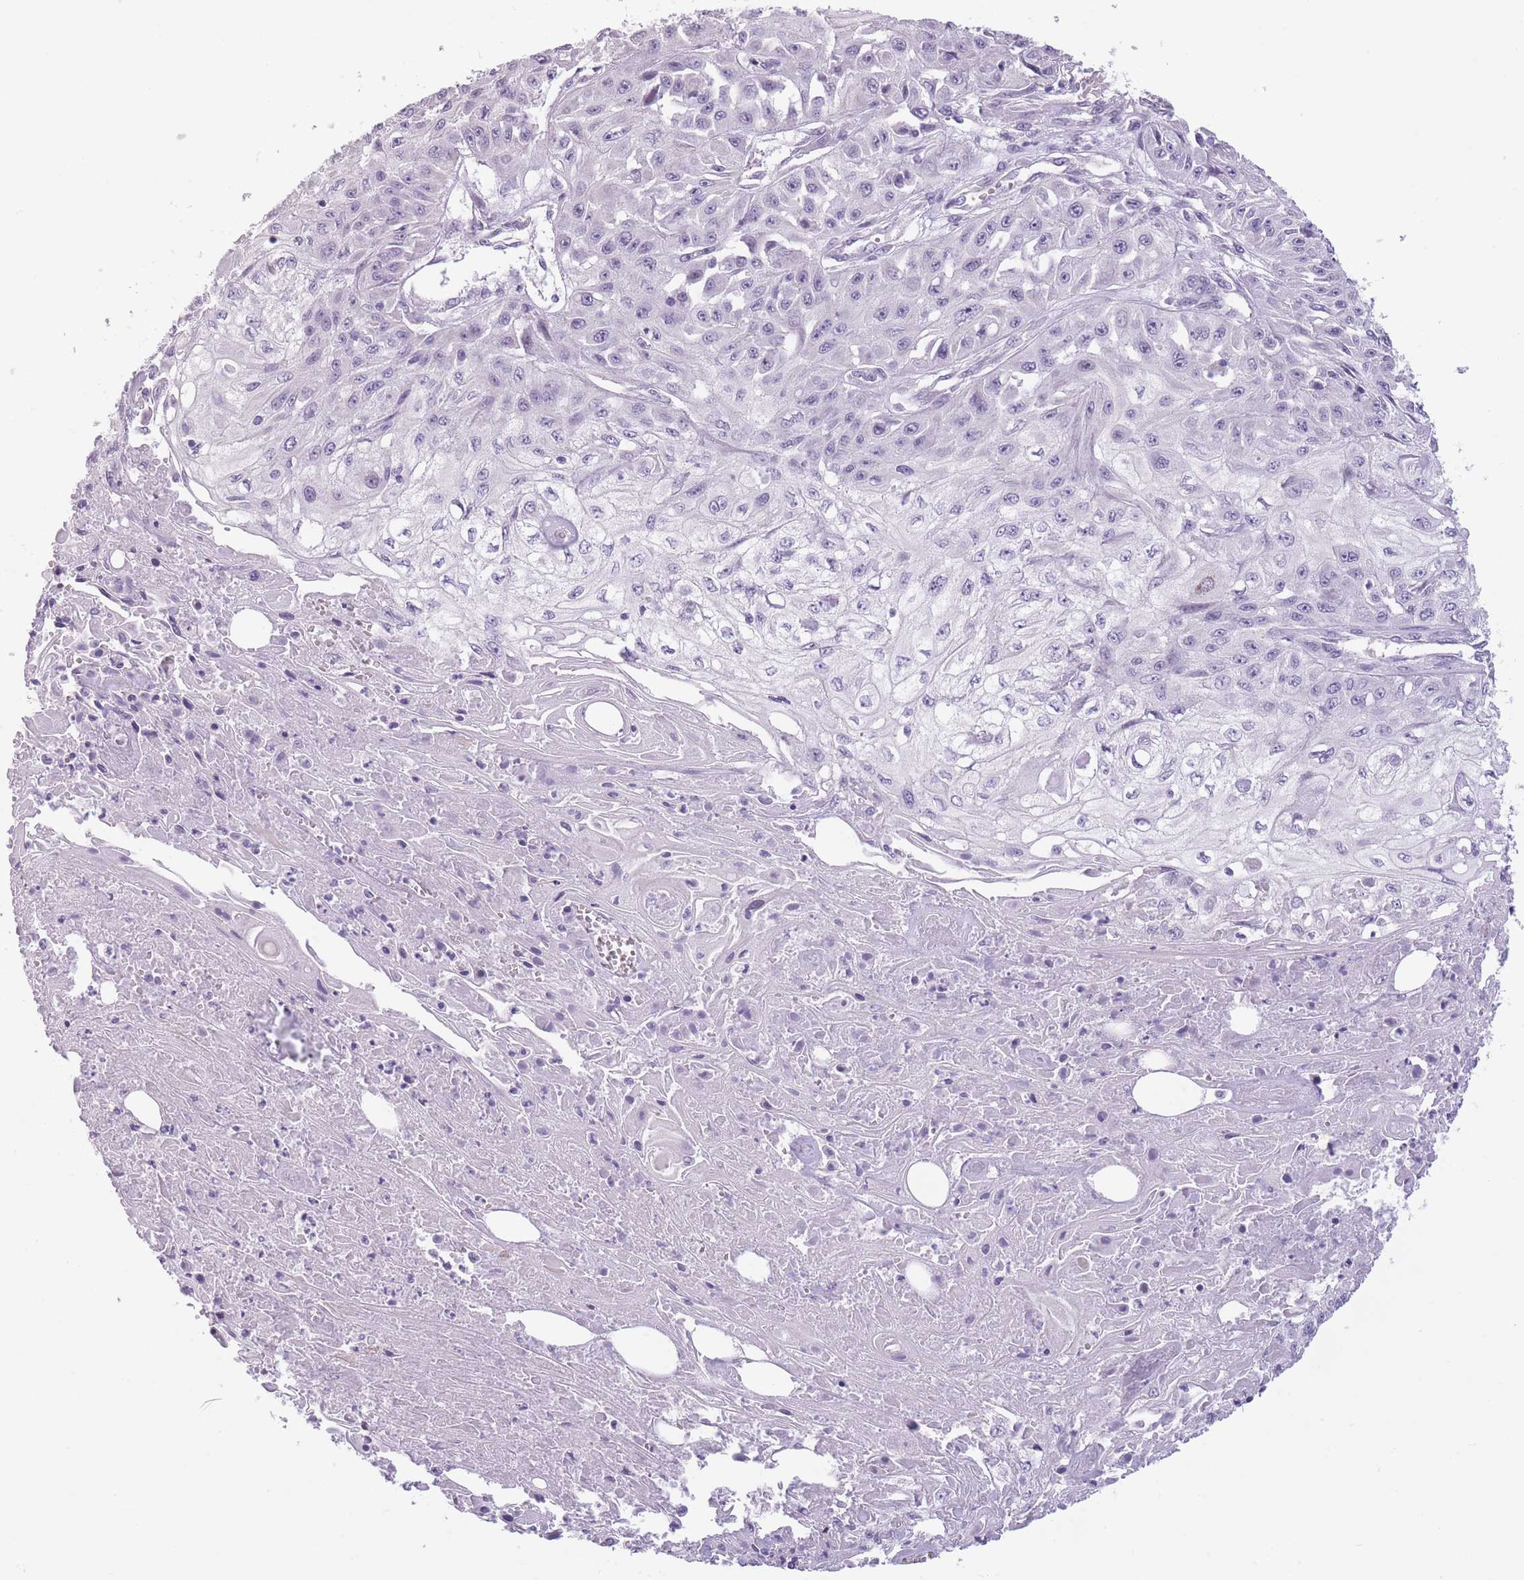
{"staining": {"intensity": "negative", "quantity": "none", "location": "none"}, "tissue": "skin cancer", "cell_type": "Tumor cells", "image_type": "cancer", "snomed": [{"axis": "morphology", "description": "Squamous cell carcinoma, NOS"}, {"axis": "morphology", "description": "Squamous cell carcinoma, metastatic, NOS"}, {"axis": "topography", "description": "Skin"}, {"axis": "topography", "description": "Lymph node"}], "caption": "High power microscopy histopathology image of an immunohistochemistry micrograph of metastatic squamous cell carcinoma (skin), revealing no significant positivity in tumor cells.", "gene": "TMEM236", "patient": {"sex": "male", "age": 75}}